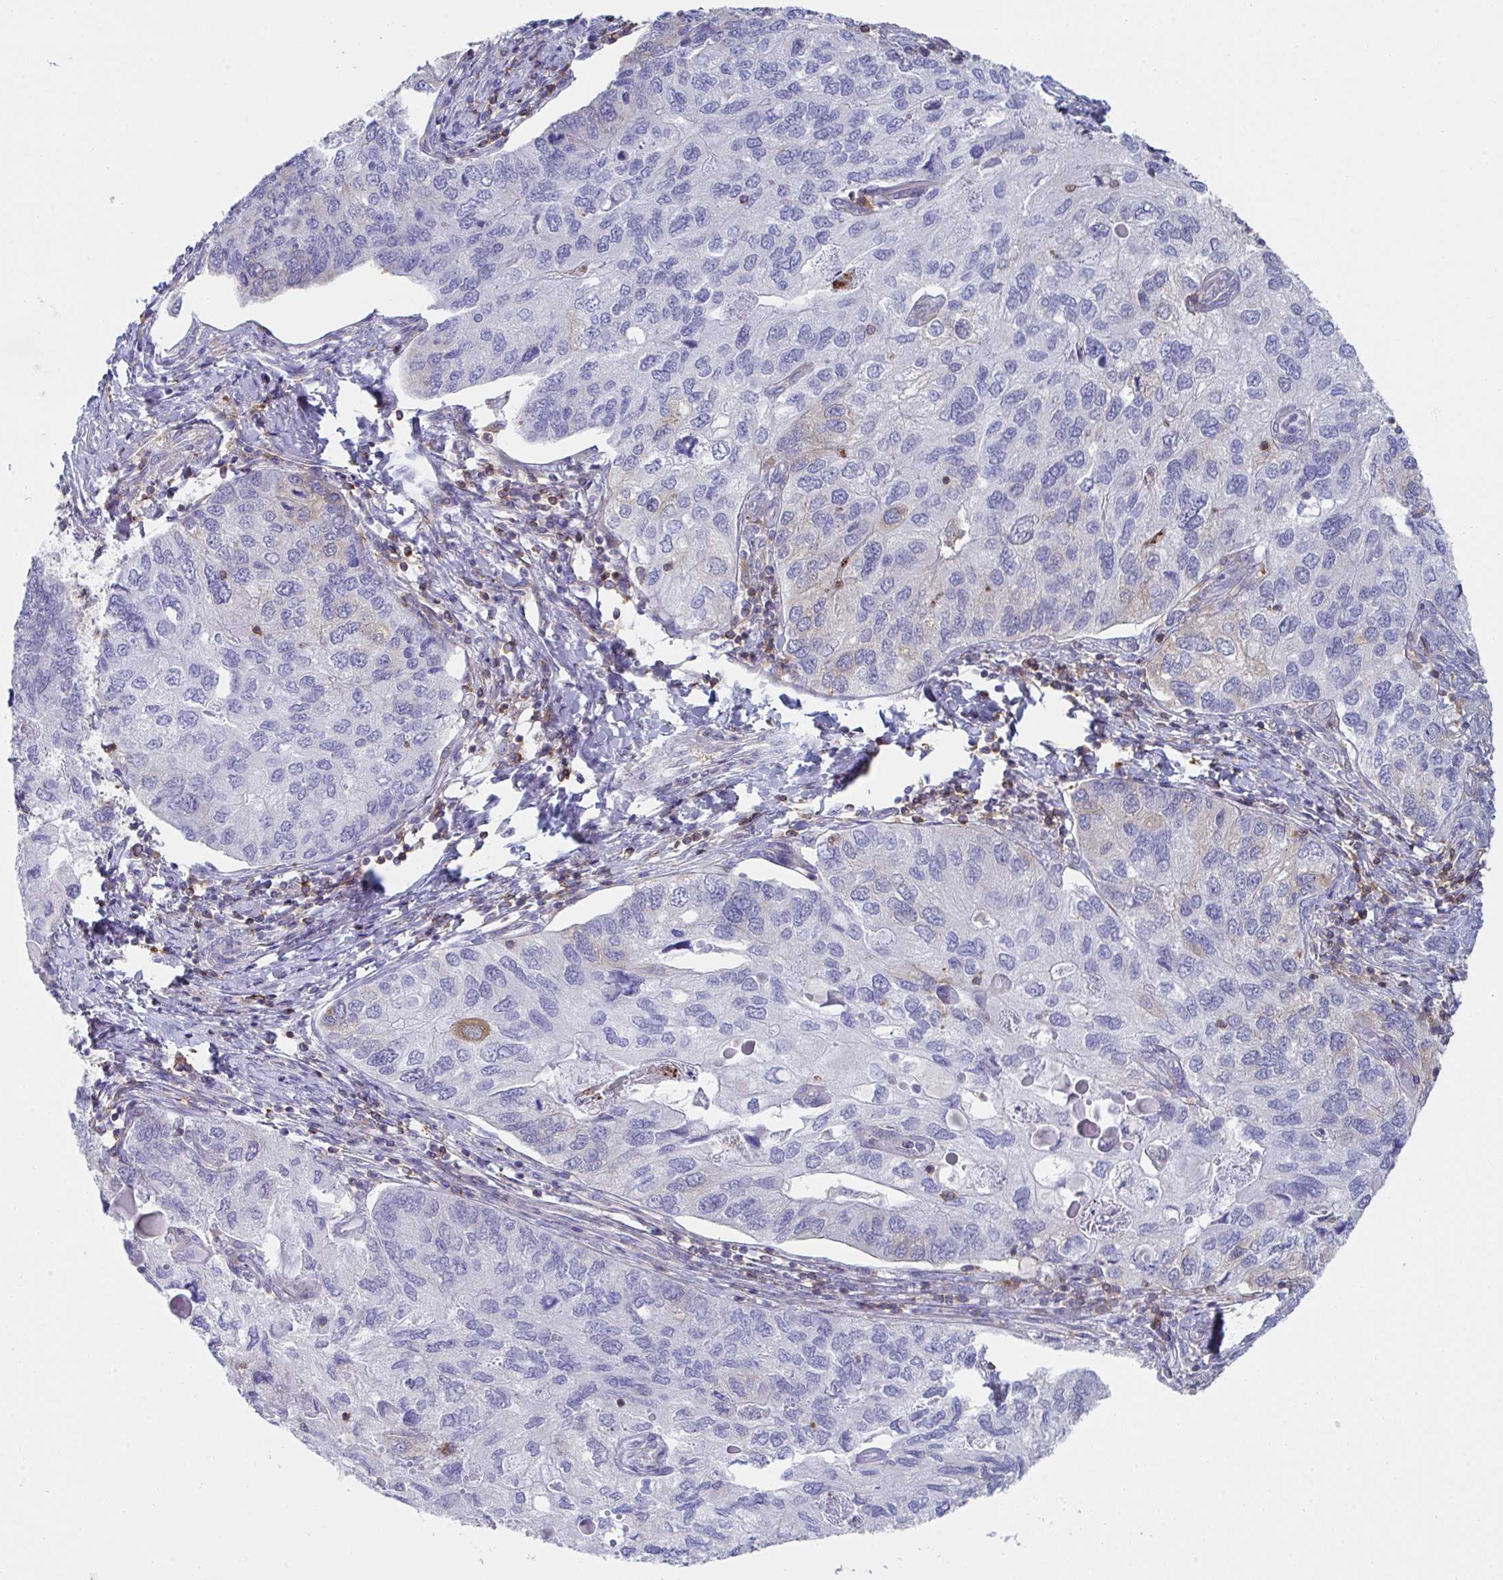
{"staining": {"intensity": "negative", "quantity": "none", "location": "none"}, "tissue": "endometrial cancer", "cell_type": "Tumor cells", "image_type": "cancer", "snomed": [{"axis": "morphology", "description": "Carcinoma, NOS"}, {"axis": "topography", "description": "Uterus"}], "caption": "IHC image of human endometrial cancer stained for a protein (brown), which shows no staining in tumor cells.", "gene": "WNK1", "patient": {"sex": "female", "age": 76}}